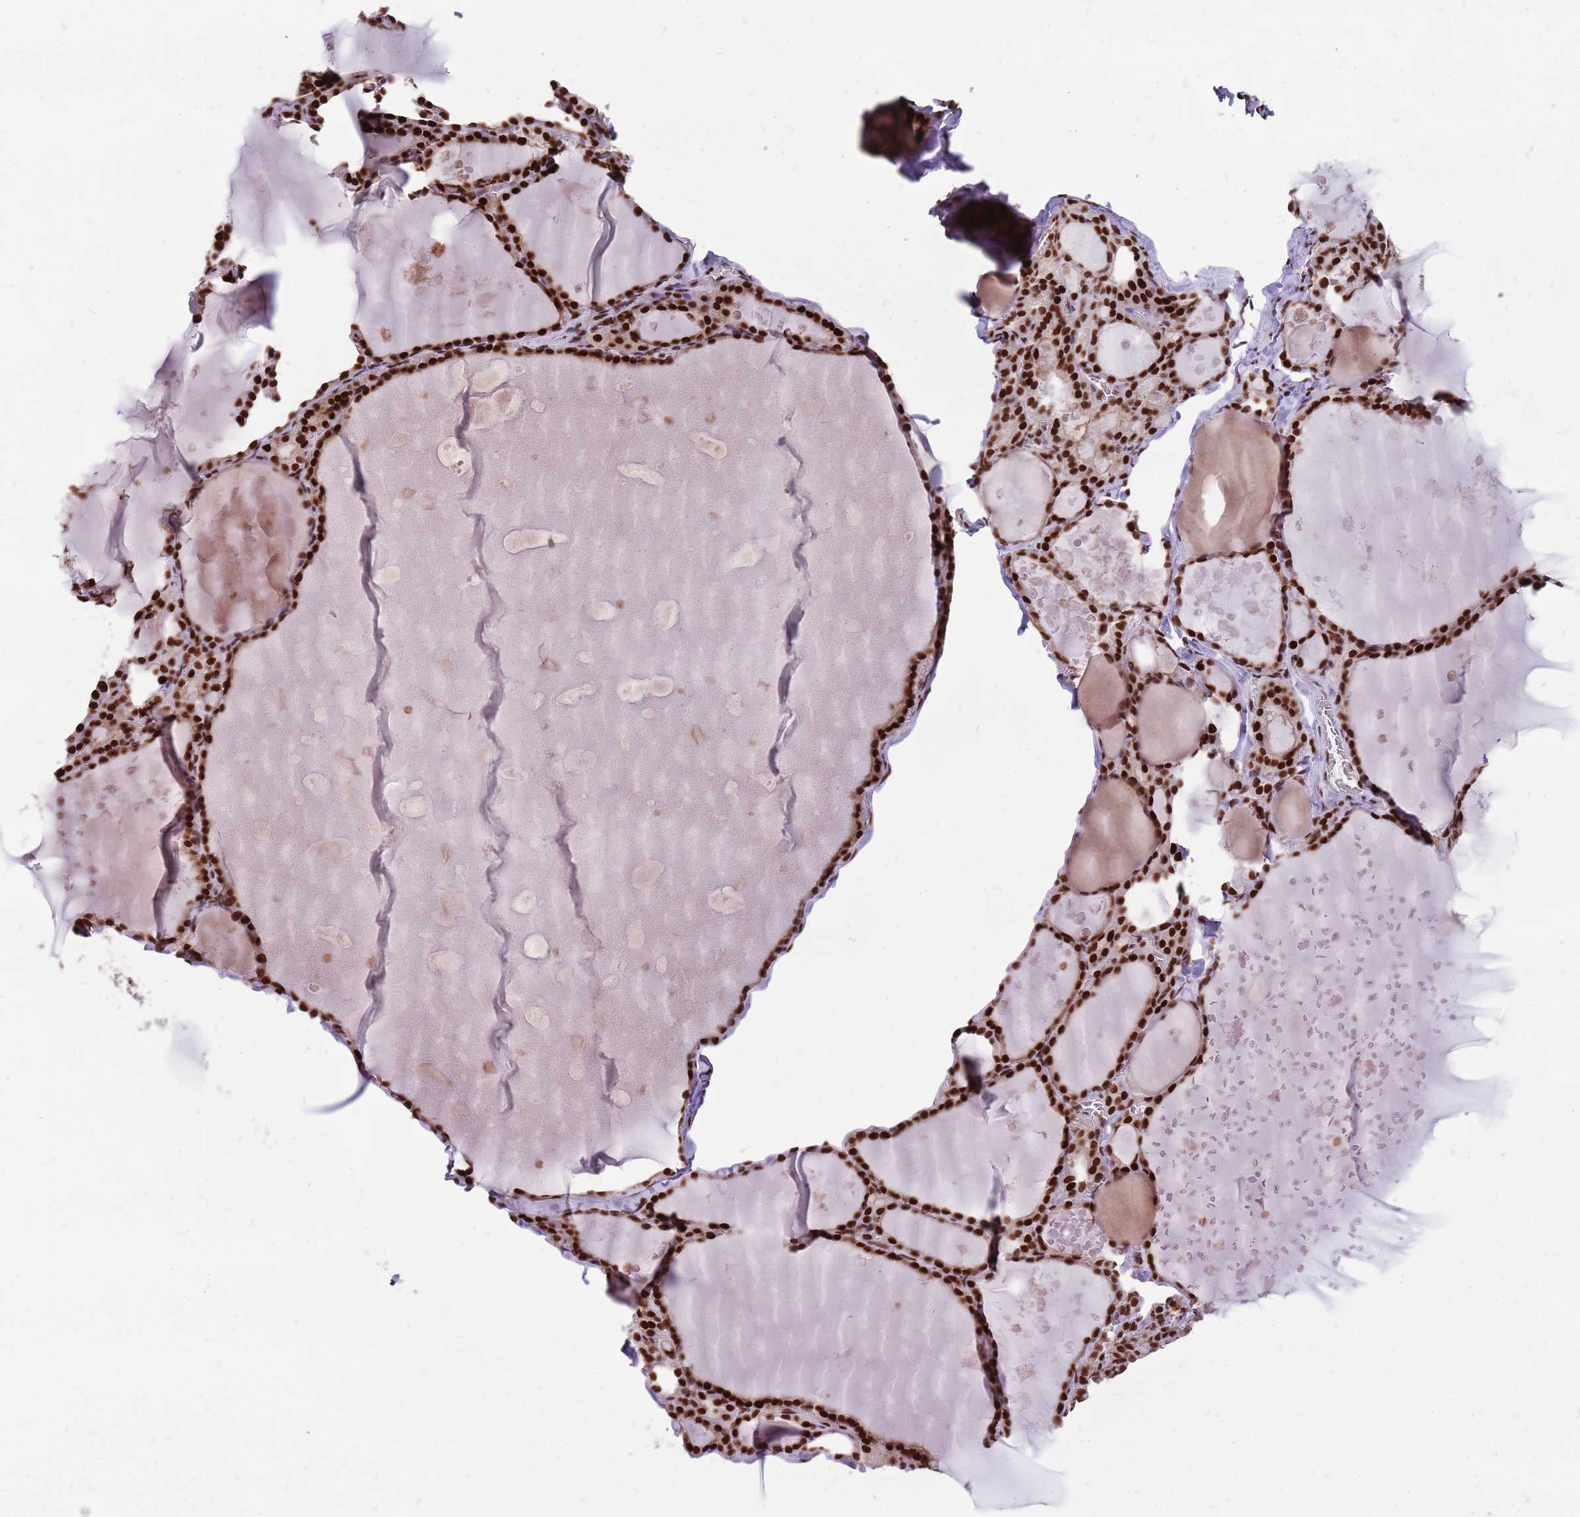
{"staining": {"intensity": "strong", "quantity": ">75%", "location": "nuclear"}, "tissue": "thyroid gland", "cell_type": "Glandular cells", "image_type": "normal", "snomed": [{"axis": "morphology", "description": "Normal tissue, NOS"}, {"axis": "topography", "description": "Thyroid gland"}], "caption": "This photomicrograph reveals IHC staining of normal thyroid gland, with high strong nuclear expression in about >75% of glandular cells.", "gene": "WASHC4", "patient": {"sex": "male", "age": 56}}